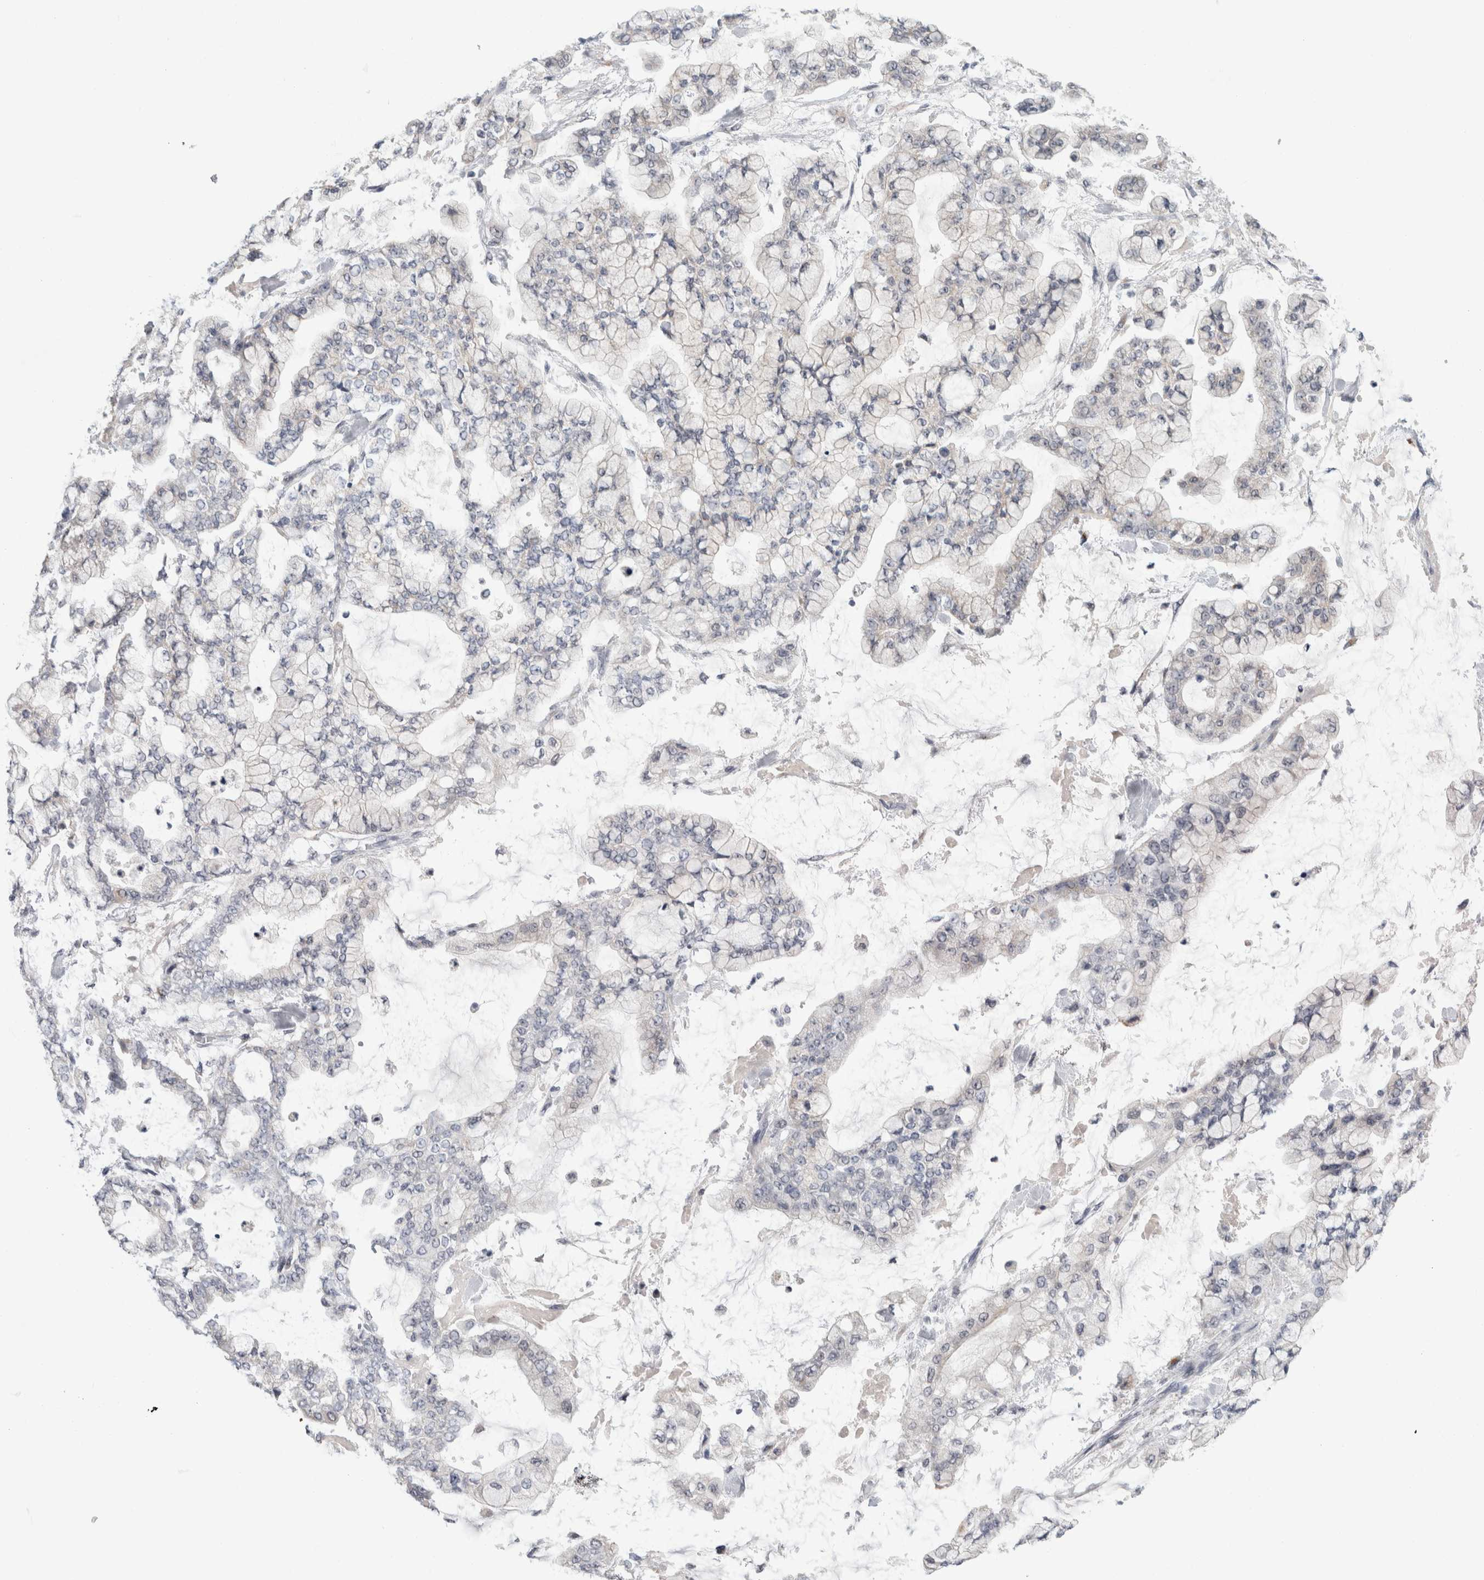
{"staining": {"intensity": "negative", "quantity": "none", "location": "none"}, "tissue": "stomach cancer", "cell_type": "Tumor cells", "image_type": "cancer", "snomed": [{"axis": "morphology", "description": "Normal tissue, NOS"}, {"axis": "morphology", "description": "Adenocarcinoma, NOS"}, {"axis": "topography", "description": "Stomach, upper"}, {"axis": "topography", "description": "Stomach"}], "caption": "Tumor cells show no significant protein staining in adenocarcinoma (stomach).", "gene": "NIPA1", "patient": {"sex": "male", "age": 76}}